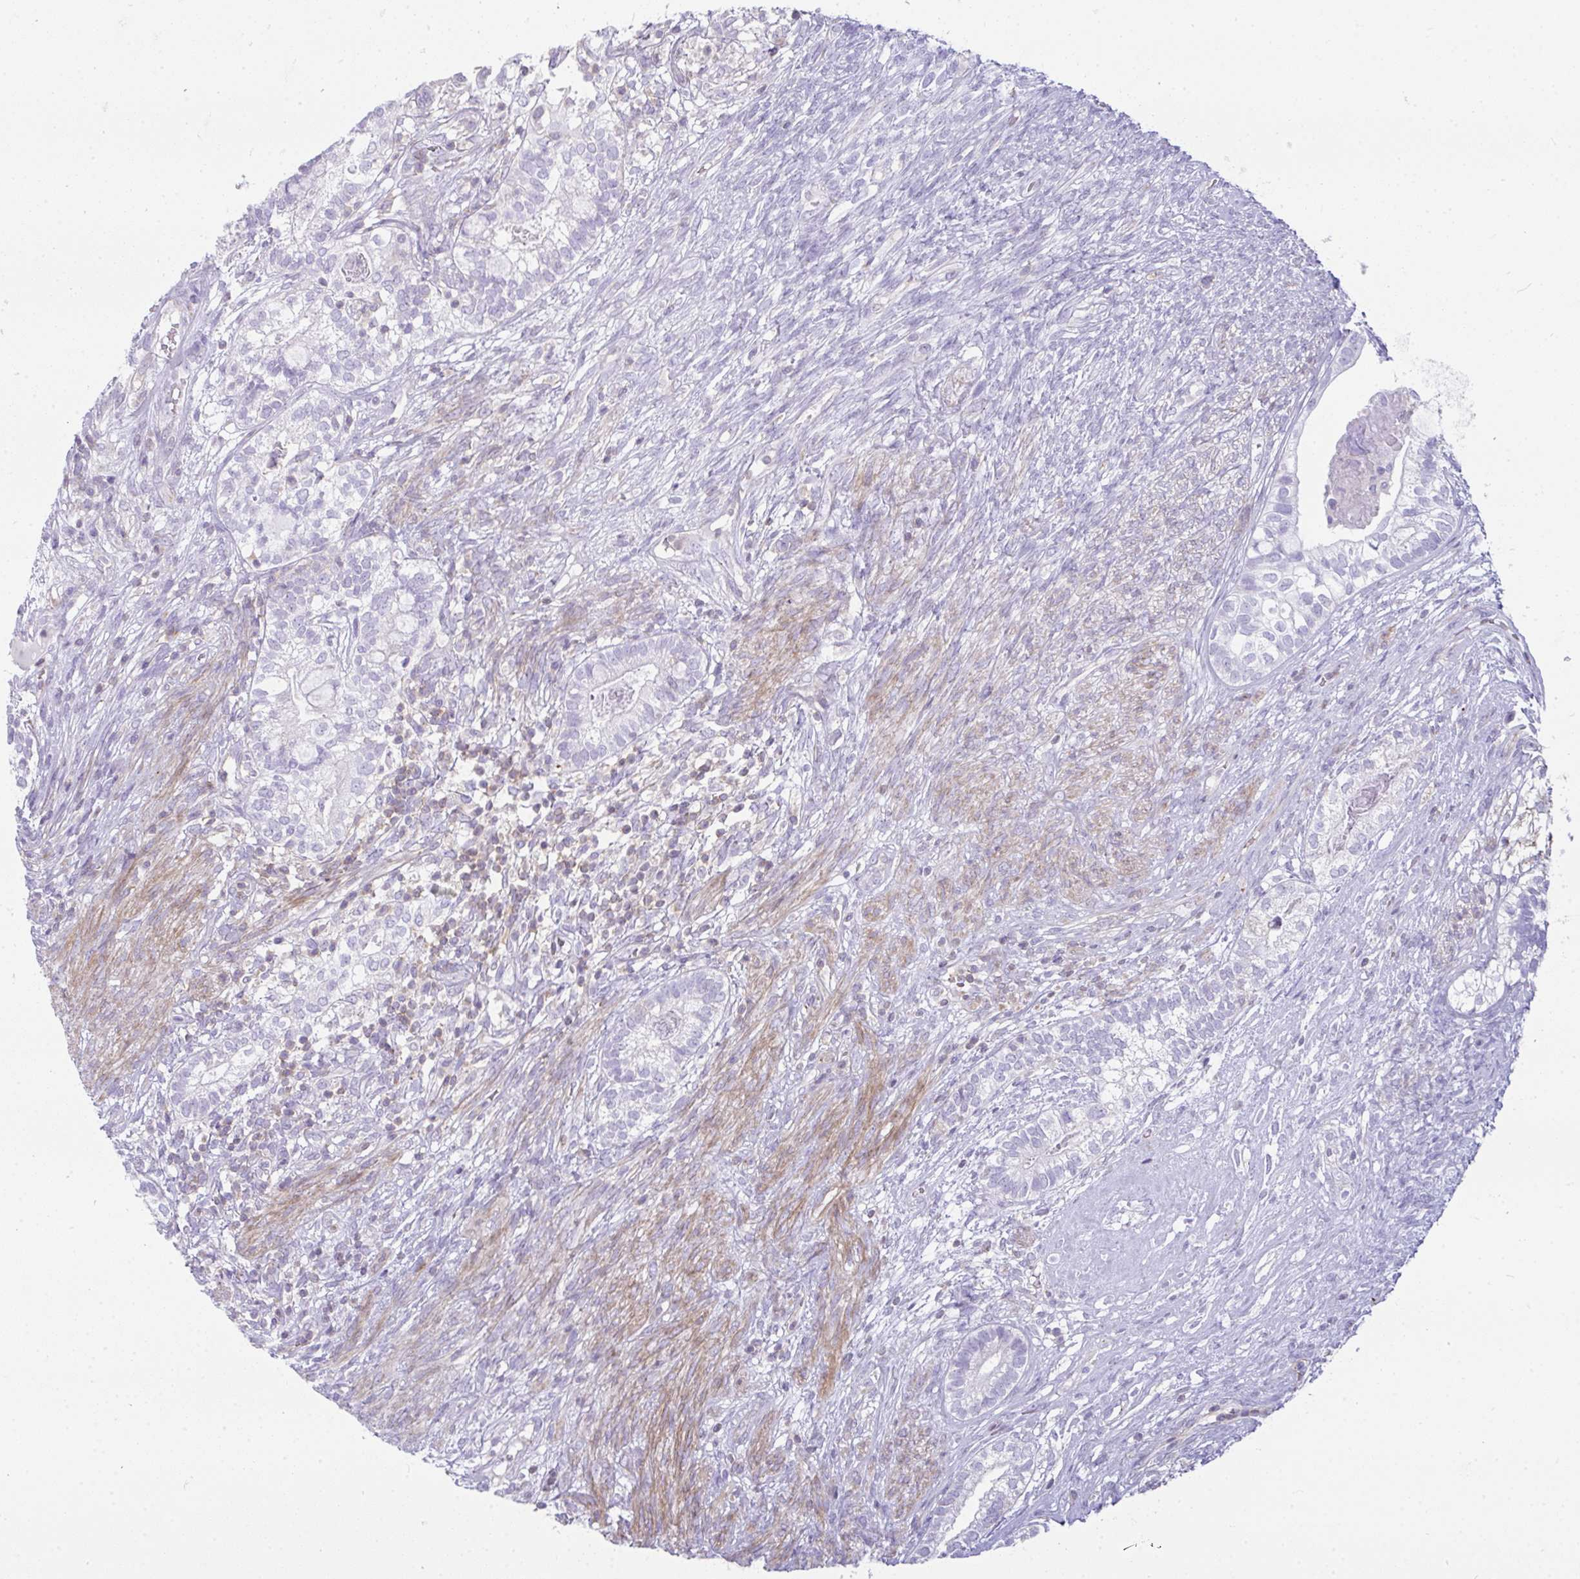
{"staining": {"intensity": "negative", "quantity": "none", "location": "none"}, "tissue": "testis cancer", "cell_type": "Tumor cells", "image_type": "cancer", "snomed": [{"axis": "morphology", "description": "Seminoma, NOS"}, {"axis": "morphology", "description": "Carcinoma, Embryonal, NOS"}, {"axis": "topography", "description": "Testis"}], "caption": "IHC of human testis cancer reveals no expression in tumor cells.", "gene": "CDRT15", "patient": {"sex": "male", "age": 41}}